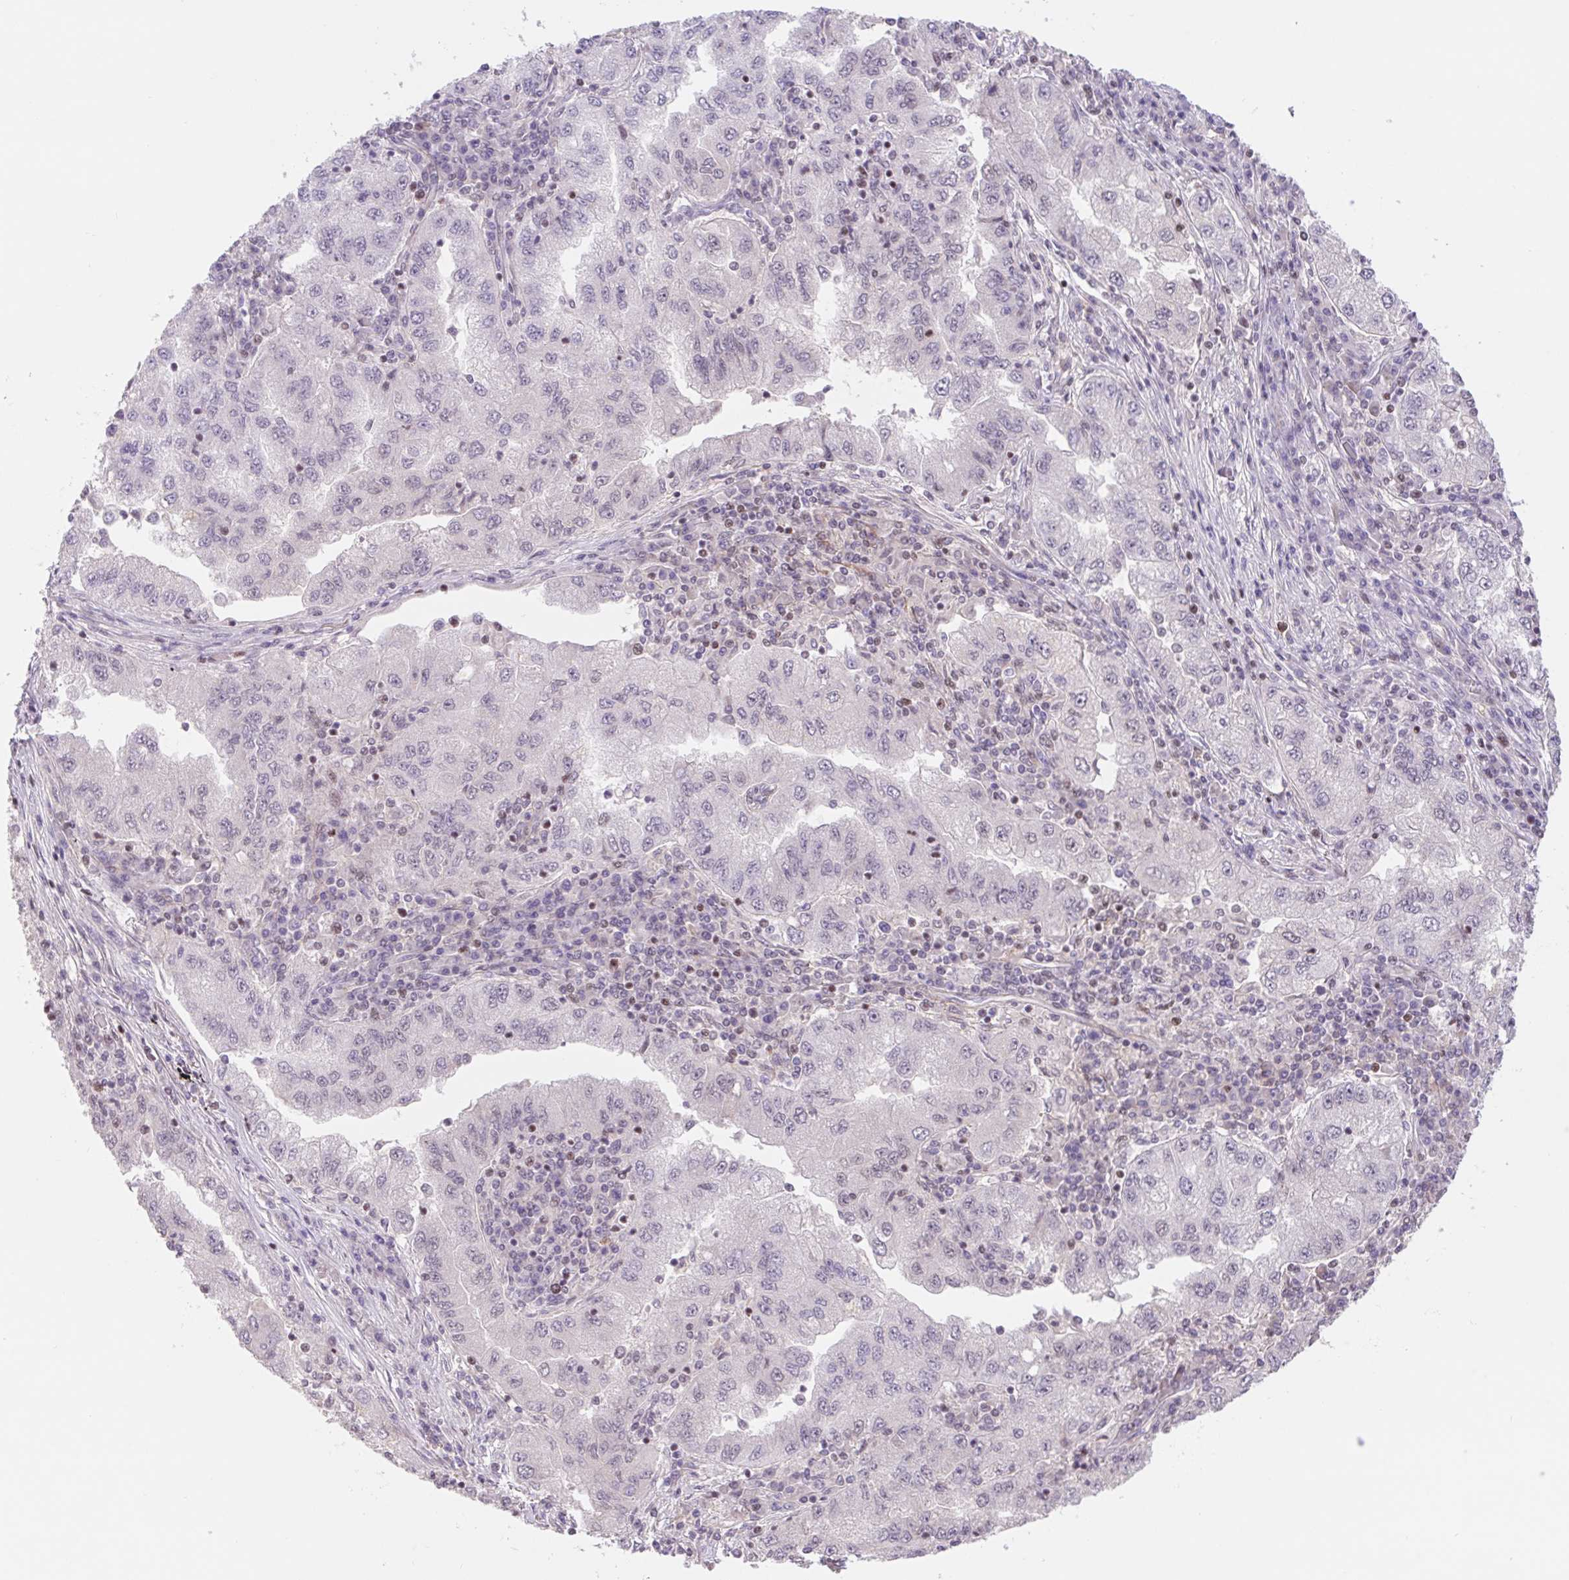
{"staining": {"intensity": "negative", "quantity": "none", "location": "none"}, "tissue": "lung cancer", "cell_type": "Tumor cells", "image_type": "cancer", "snomed": [{"axis": "morphology", "description": "Adenocarcinoma, NOS"}, {"axis": "morphology", "description": "Adenocarcinoma primary or metastatic"}, {"axis": "topography", "description": "Lung"}], "caption": "This is a histopathology image of immunohistochemistry staining of lung cancer (adenocarcinoma primary or metastatic), which shows no expression in tumor cells. (DAB (3,3'-diaminobenzidine) immunohistochemistry, high magnification).", "gene": "TRERF1", "patient": {"sex": "male", "age": 74}}